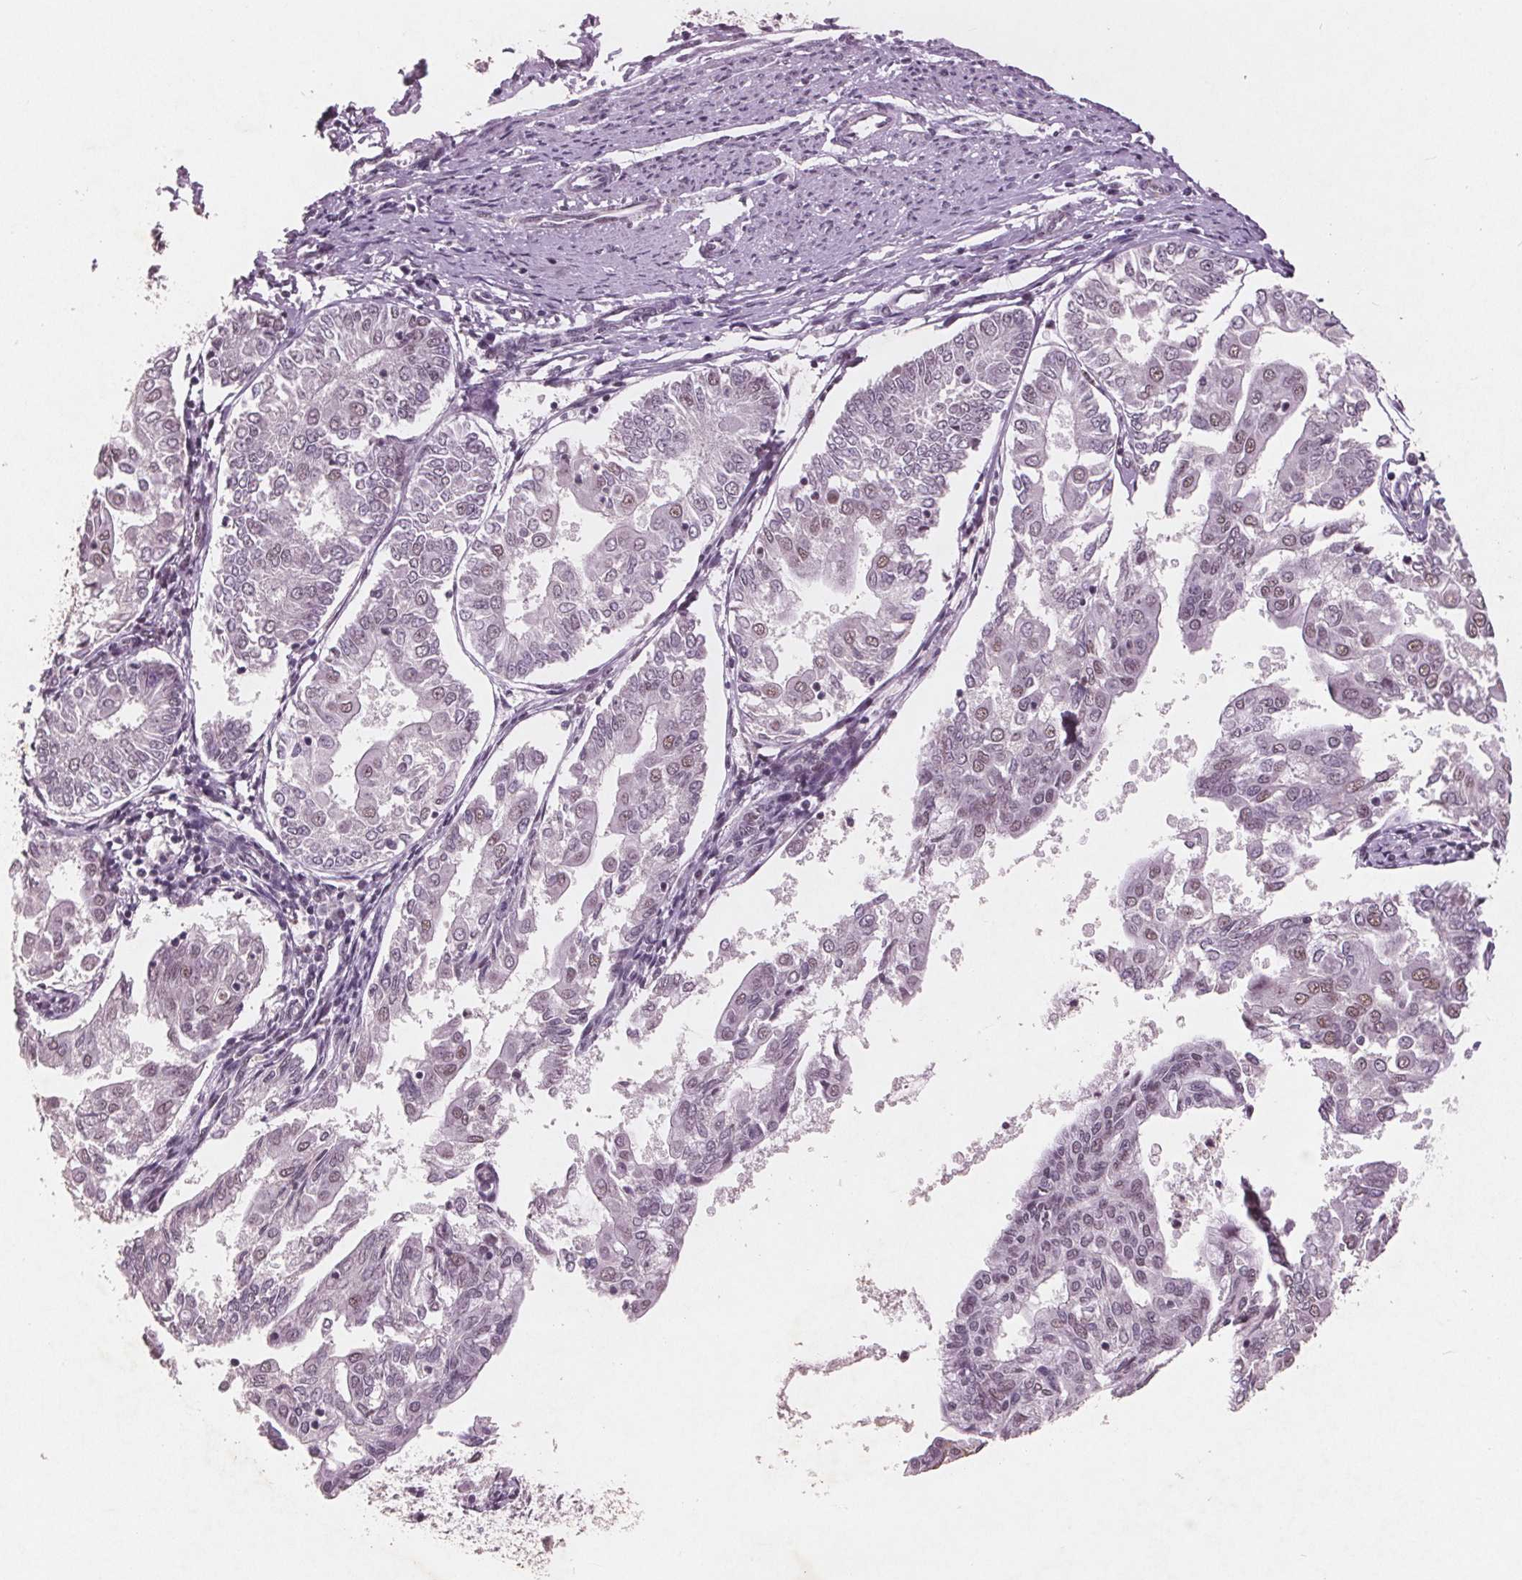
{"staining": {"intensity": "negative", "quantity": "none", "location": "none"}, "tissue": "endometrial cancer", "cell_type": "Tumor cells", "image_type": "cancer", "snomed": [{"axis": "morphology", "description": "Adenocarcinoma, NOS"}, {"axis": "topography", "description": "Endometrium"}], "caption": "Immunohistochemical staining of human adenocarcinoma (endometrial) shows no significant expression in tumor cells.", "gene": "RPS6KA2", "patient": {"sex": "female", "age": 68}}